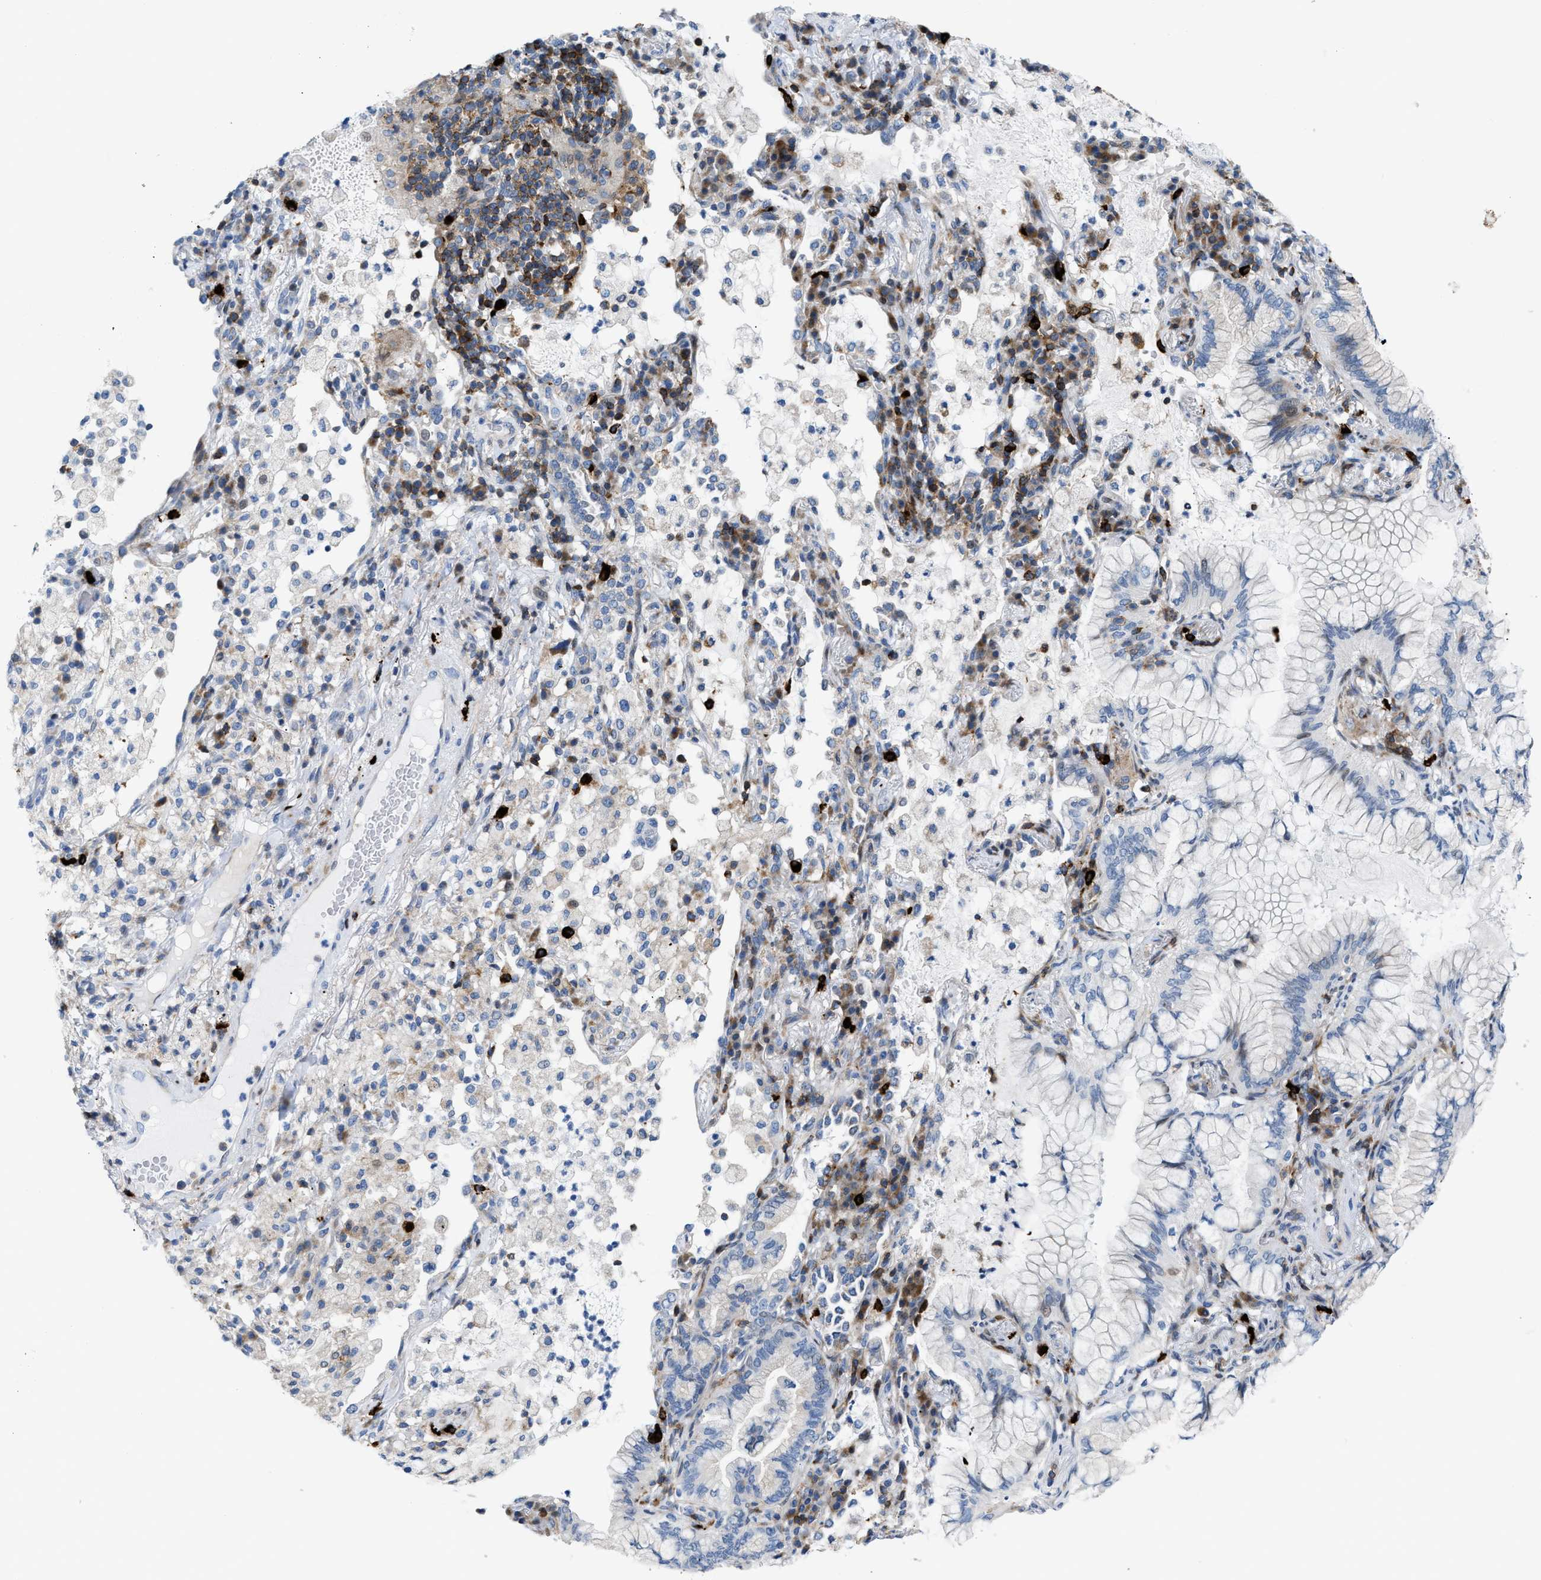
{"staining": {"intensity": "negative", "quantity": "none", "location": "none"}, "tissue": "lung cancer", "cell_type": "Tumor cells", "image_type": "cancer", "snomed": [{"axis": "morphology", "description": "Adenocarcinoma, NOS"}, {"axis": "topography", "description": "Lung"}], "caption": "Tumor cells show no significant positivity in lung cancer (adenocarcinoma).", "gene": "ATP9A", "patient": {"sex": "female", "age": 70}}